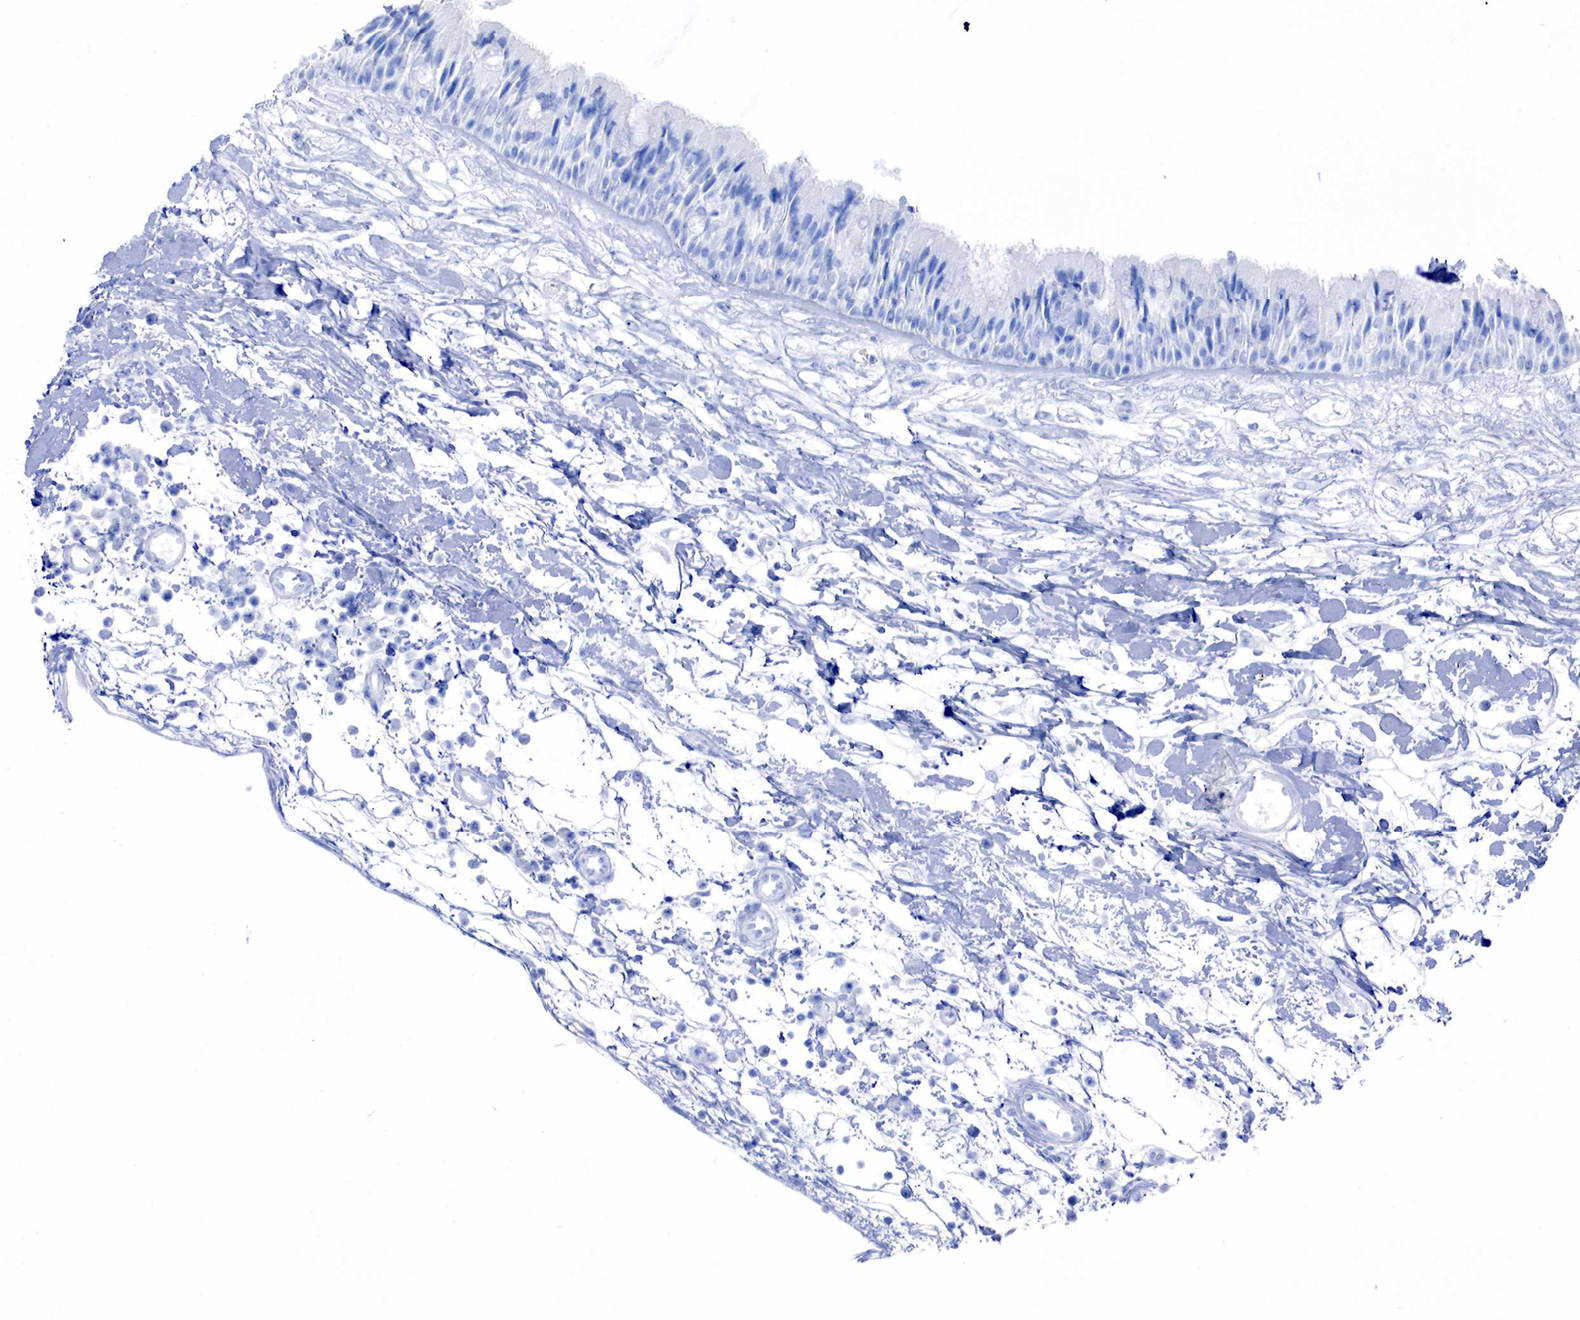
{"staining": {"intensity": "negative", "quantity": "none", "location": "none"}, "tissue": "nasopharynx", "cell_type": "Respiratory epithelial cells", "image_type": "normal", "snomed": [{"axis": "morphology", "description": "Normal tissue, NOS"}, {"axis": "topography", "description": "Nasopharynx"}], "caption": "Immunohistochemistry (IHC) micrograph of normal human nasopharynx stained for a protein (brown), which reveals no expression in respiratory epithelial cells. The staining is performed using DAB (3,3'-diaminobenzidine) brown chromogen with nuclei counter-stained in using hematoxylin.", "gene": "PTH", "patient": {"sex": "male", "age": 13}}